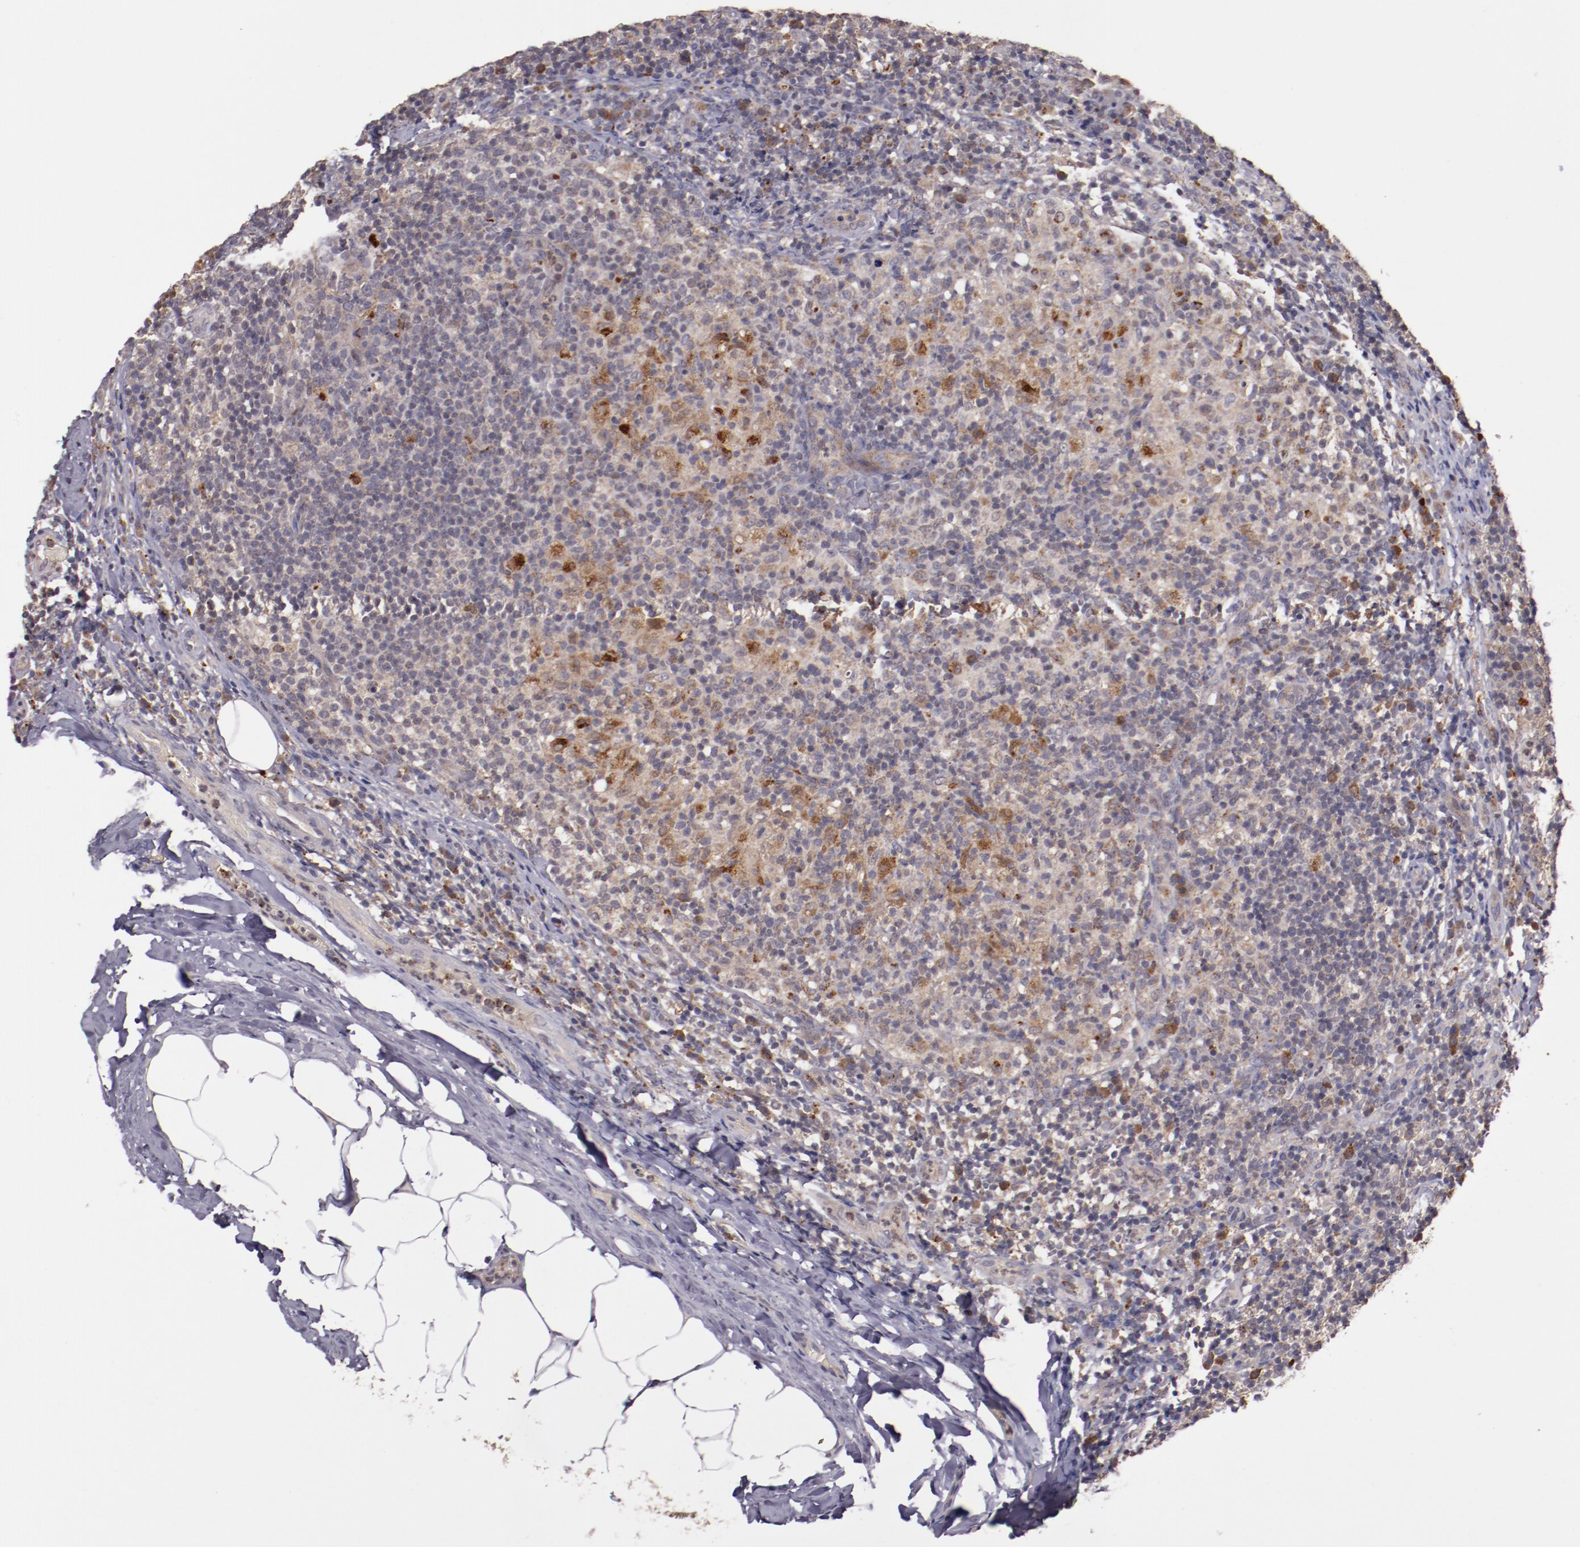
{"staining": {"intensity": "moderate", "quantity": "<25%", "location": "cytoplasmic/membranous"}, "tissue": "lymph node", "cell_type": "Germinal center cells", "image_type": "normal", "snomed": [{"axis": "morphology", "description": "Normal tissue, NOS"}, {"axis": "morphology", "description": "Inflammation, NOS"}, {"axis": "topography", "description": "Lymph node"}], "caption": "Immunohistochemical staining of normal human lymph node exhibits low levels of moderate cytoplasmic/membranous staining in about <25% of germinal center cells.", "gene": "FTSJ1", "patient": {"sex": "male", "age": 46}}